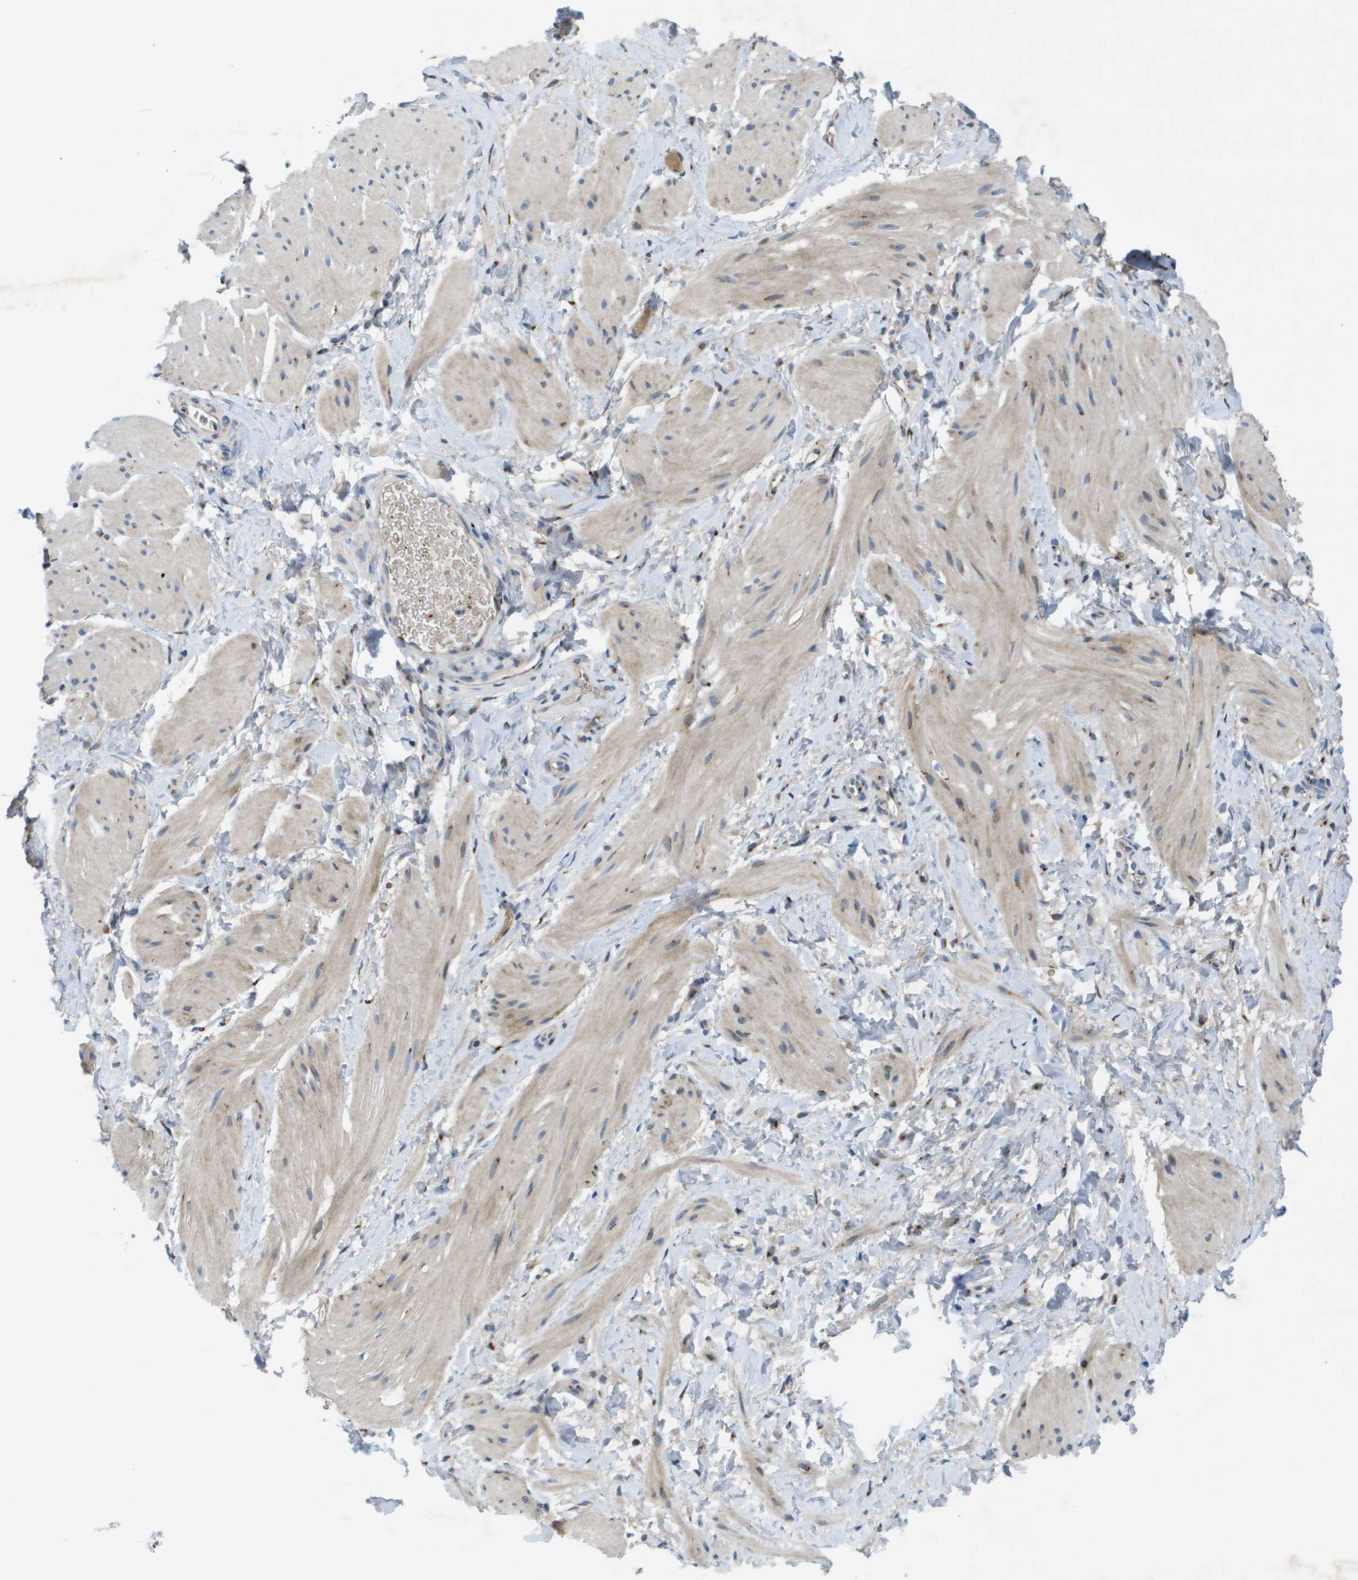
{"staining": {"intensity": "weak", "quantity": "25%-75%", "location": "cytoplasmic/membranous"}, "tissue": "smooth muscle", "cell_type": "Smooth muscle cells", "image_type": "normal", "snomed": [{"axis": "morphology", "description": "Normal tissue, NOS"}, {"axis": "topography", "description": "Smooth muscle"}], "caption": "Immunohistochemical staining of benign smooth muscle reveals 25%-75% levels of weak cytoplasmic/membranous protein positivity in approximately 25%-75% of smooth muscle cells. The protein of interest is shown in brown color, while the nuclei are stained blue.", "gene": "QSOX2", "patient": {"sex": "male", "age": 16}}